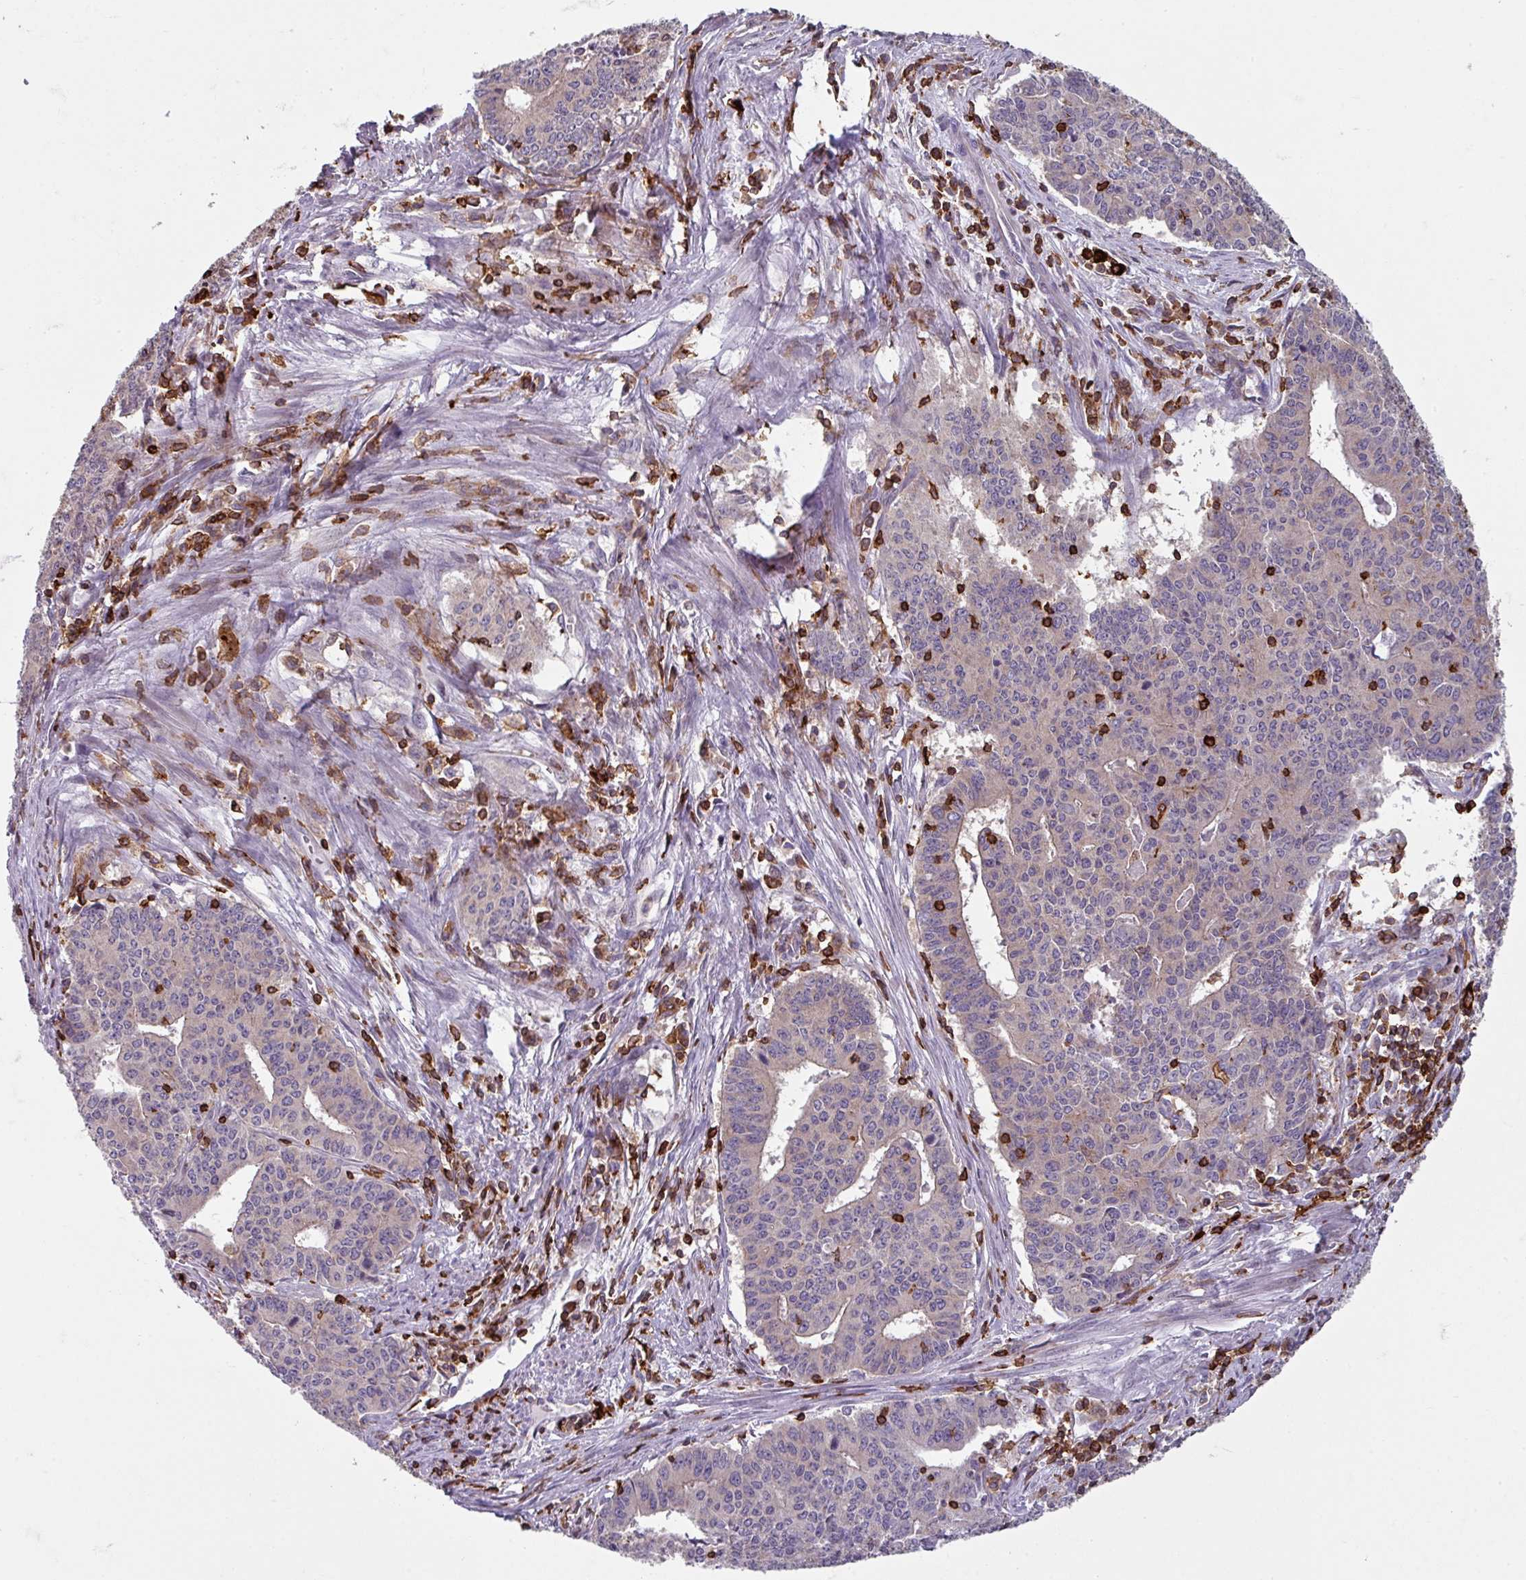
{"staining": {"intensity": "negative", "quantity": "none", "location": "none"}, "tissue": "endometrial cancer", "cell_type": "Tumor cells", "image_type": "cancer", "snomed": [{"axis": "morphology", "description": "Adenocarcinoma, NOS"}, {"axis": "topography", "description": "Endometrium"}], "caption": "Endometrial adenocarcinoma stained for a protein using IHC reveals no positivity tumor cells.", "gene": "NEDD9", "patient": {"sex": "female", "age": 59}}